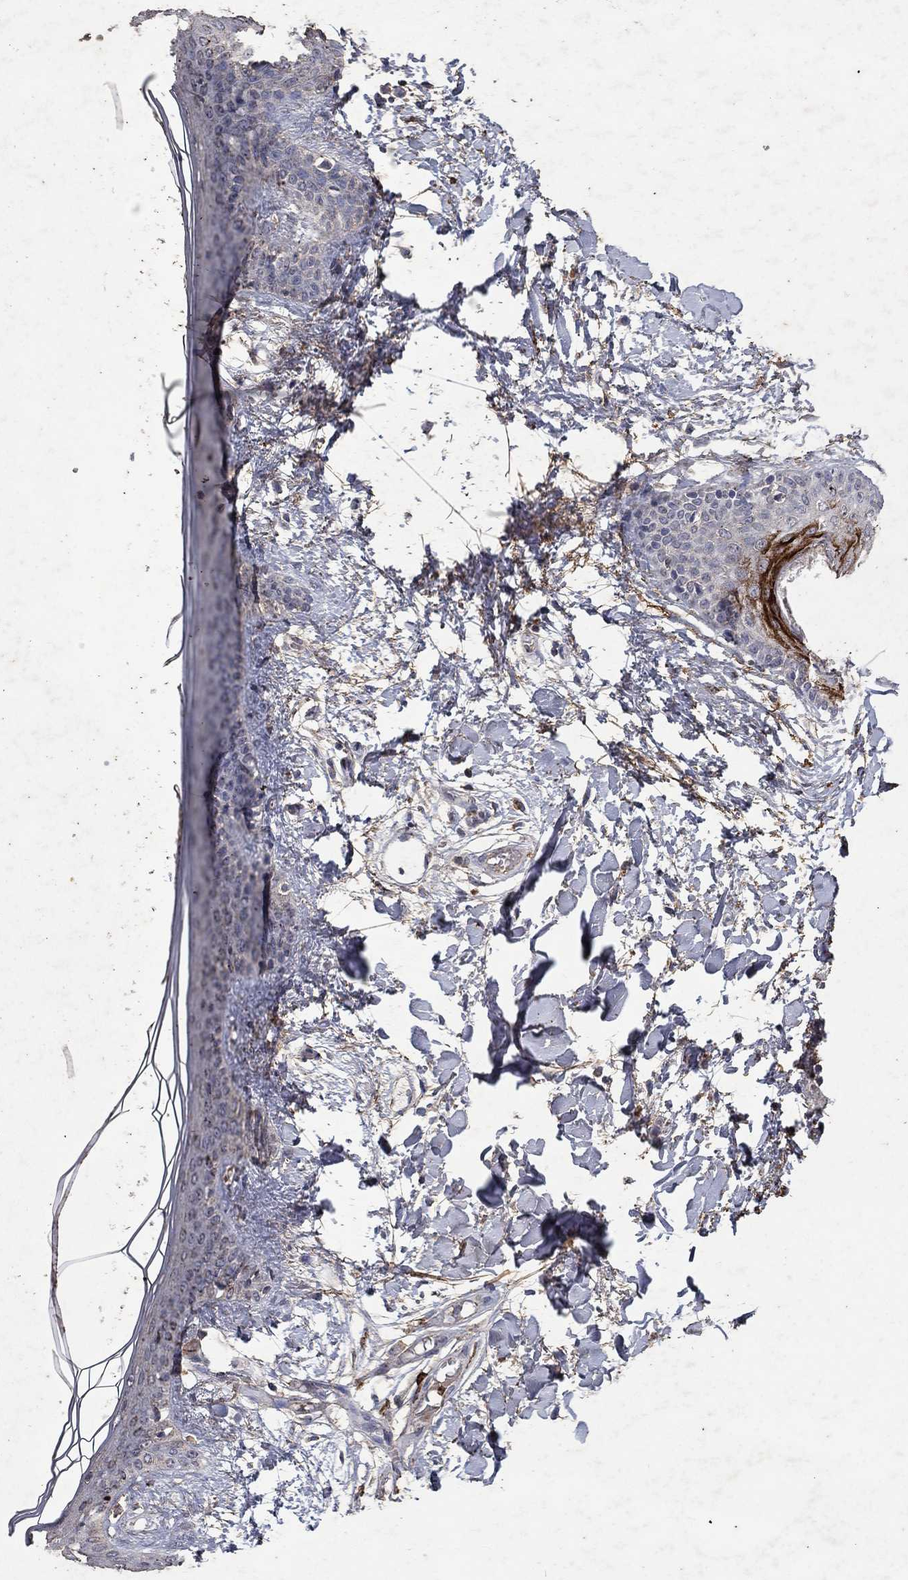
{"staining": {"intensity": "moderate", "quantity": "25%-75%", "location": "cytoplasmic/membranous"}, "tissue": "skin", "cell_type": "Fibroblasts", "image_type": "normal", "snomed": [{"axis": "morphology", "description": "Normal tissue, NOS"}, {"axis": "topography", "description": "Skin"}], "caption": "Skin stained with a brown dye demonstrates moderate cytoplasmic/membranous positive staining in approximately 25%-75% of fibroblasts.", "gene": "CD24", "patient": {"sex": "female", "age": 34}}